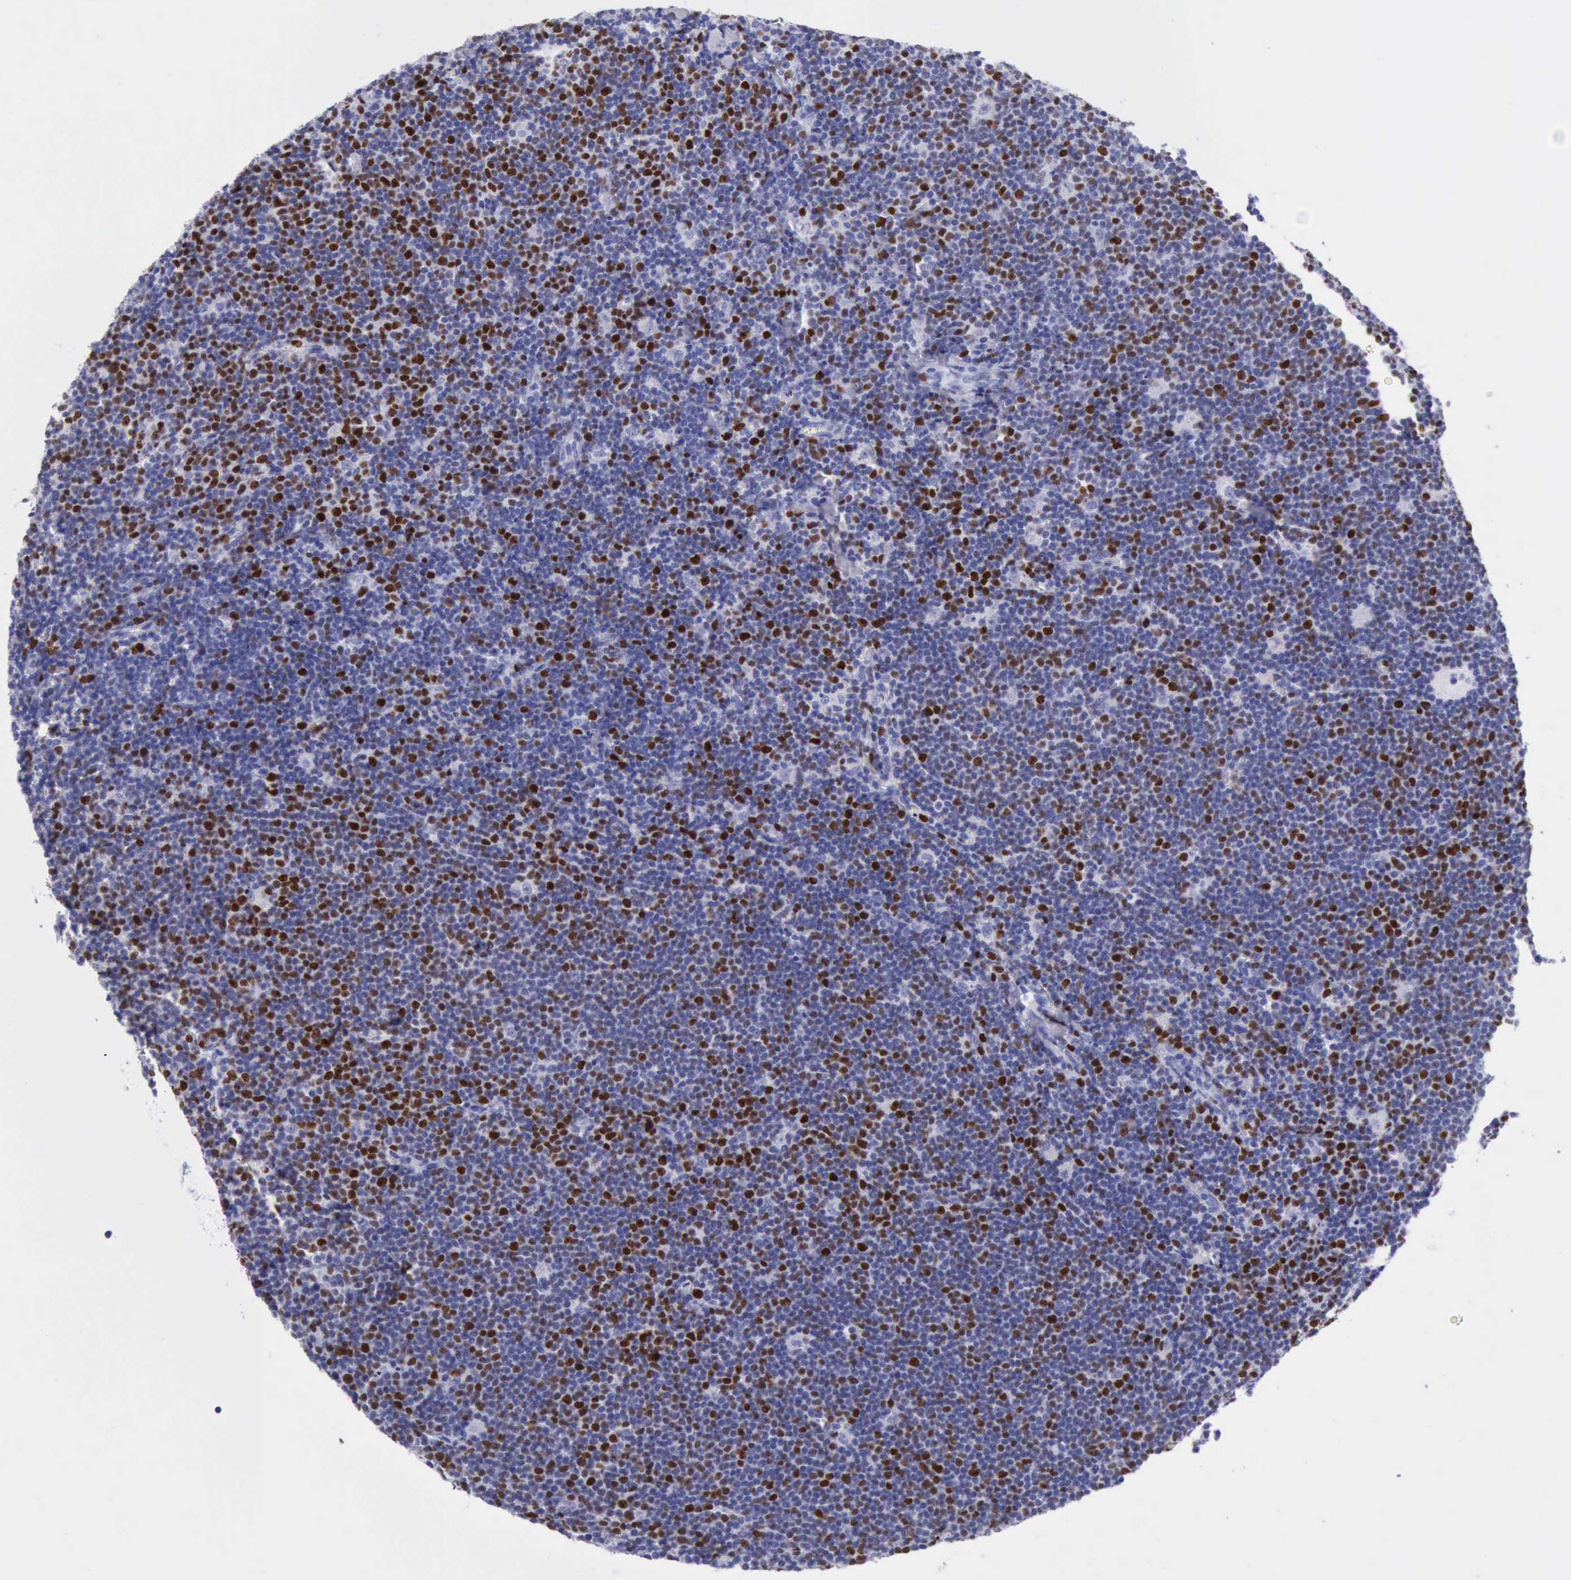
{"staining": {"intensity": "strong", "quantity": "25%-75%", "location": "nuclear"}, "tissue": "lymphoma", "cell_type": "Tumor cells", "image_type": "cancer", "snomed": [{"axis": "morphology", "description": "Malignant lymphoma, non-Hodgkin's type, Low grade"}, {"axis": "topography", "description": "Lymph node"}], "caption": "Strong nuclear staining is identified in about 25%-75% of tumor cells in lymphoma.", "gene": "MCM2", "patient": {"sex": "male", "age": 65}}